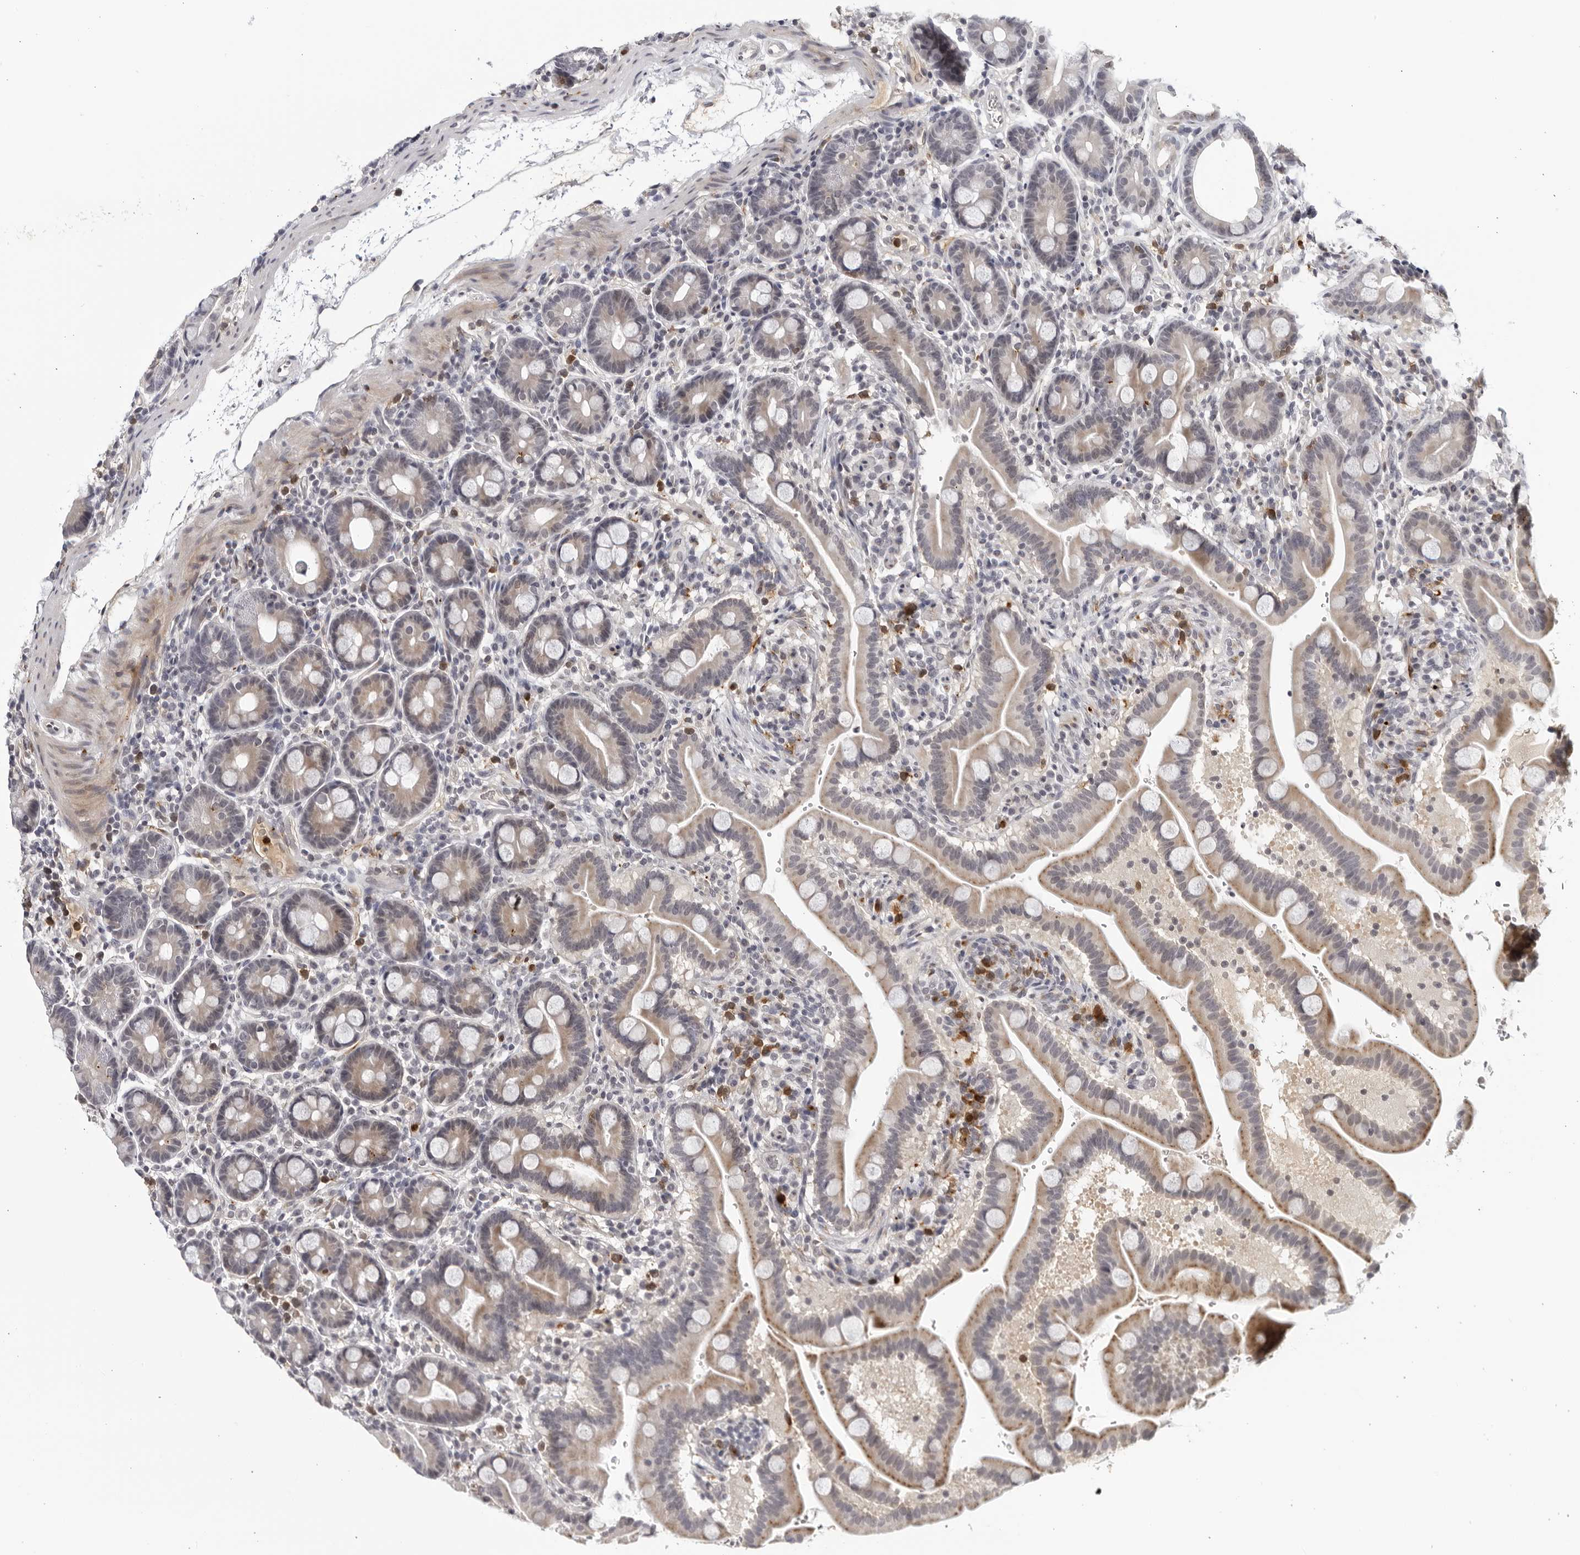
{"staining": {"intensity": "moderate", "quantity": "<25%", "location": "cytoplasmic/membranous"}, "tissue": "duodenum", "cell_type": "Glandular cells", "image_type": "normal", "snomed": [{"axis": "morphology", "description": "Normal tissue, NOS"}, {"axis": "topography", "description": "Duodenum"}], "caption": "IHC photomicrograph of unremarkable duodenum stained for a protein (brown), which exhibits low levels of moderate cytoplasmic/membranous staining in approximately <25% of glandular cells.", "gene": "STRADB", "patient": {"sex": "male", "age": 54}}